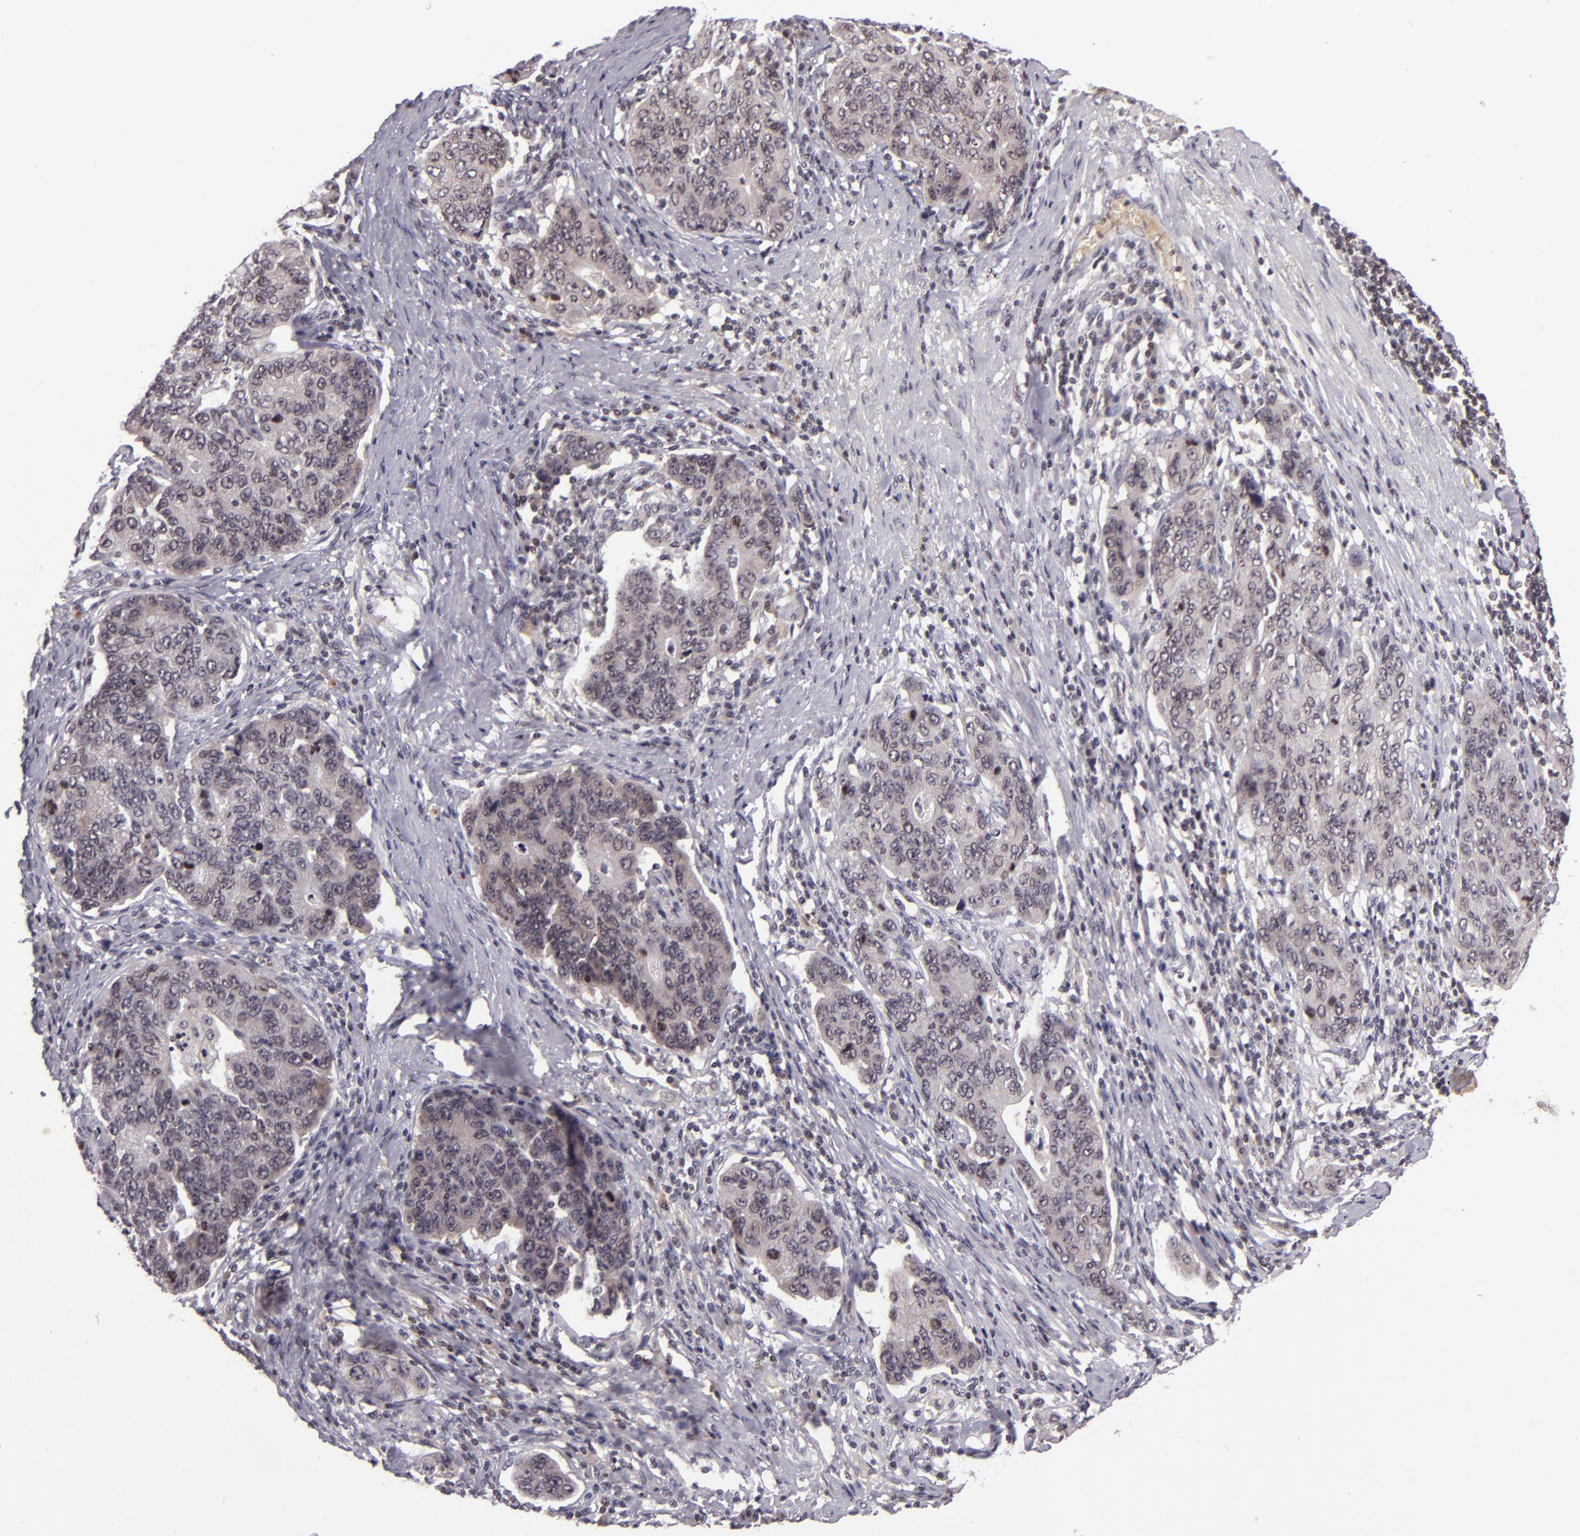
{"staining": {"intensity": "weak", "quantity": "25%-75%", "location": "cytoplasmic/membranous"}, "tissue": "stomach cancer", "cell_type": "Tumor cells", "image_type": "cancer", "snomed": [{"axis": "morphology", "description": "Adenocarcinoma, NOS"}, {"axis": "topography", "description": "Esophagus"}, {"axis": "topography", "description": "Stomach"}], "caption": "Tumor cells exhibit low levels of weak cytoplasmic/membranous positivity in approximately 25%-75% of cells in human stomach cancer (adenocarcinoma). (IHC, brightfield microscopy, high magnification).", "gene": "CASP8", "patient": {"sex": "male", "age": 74}}